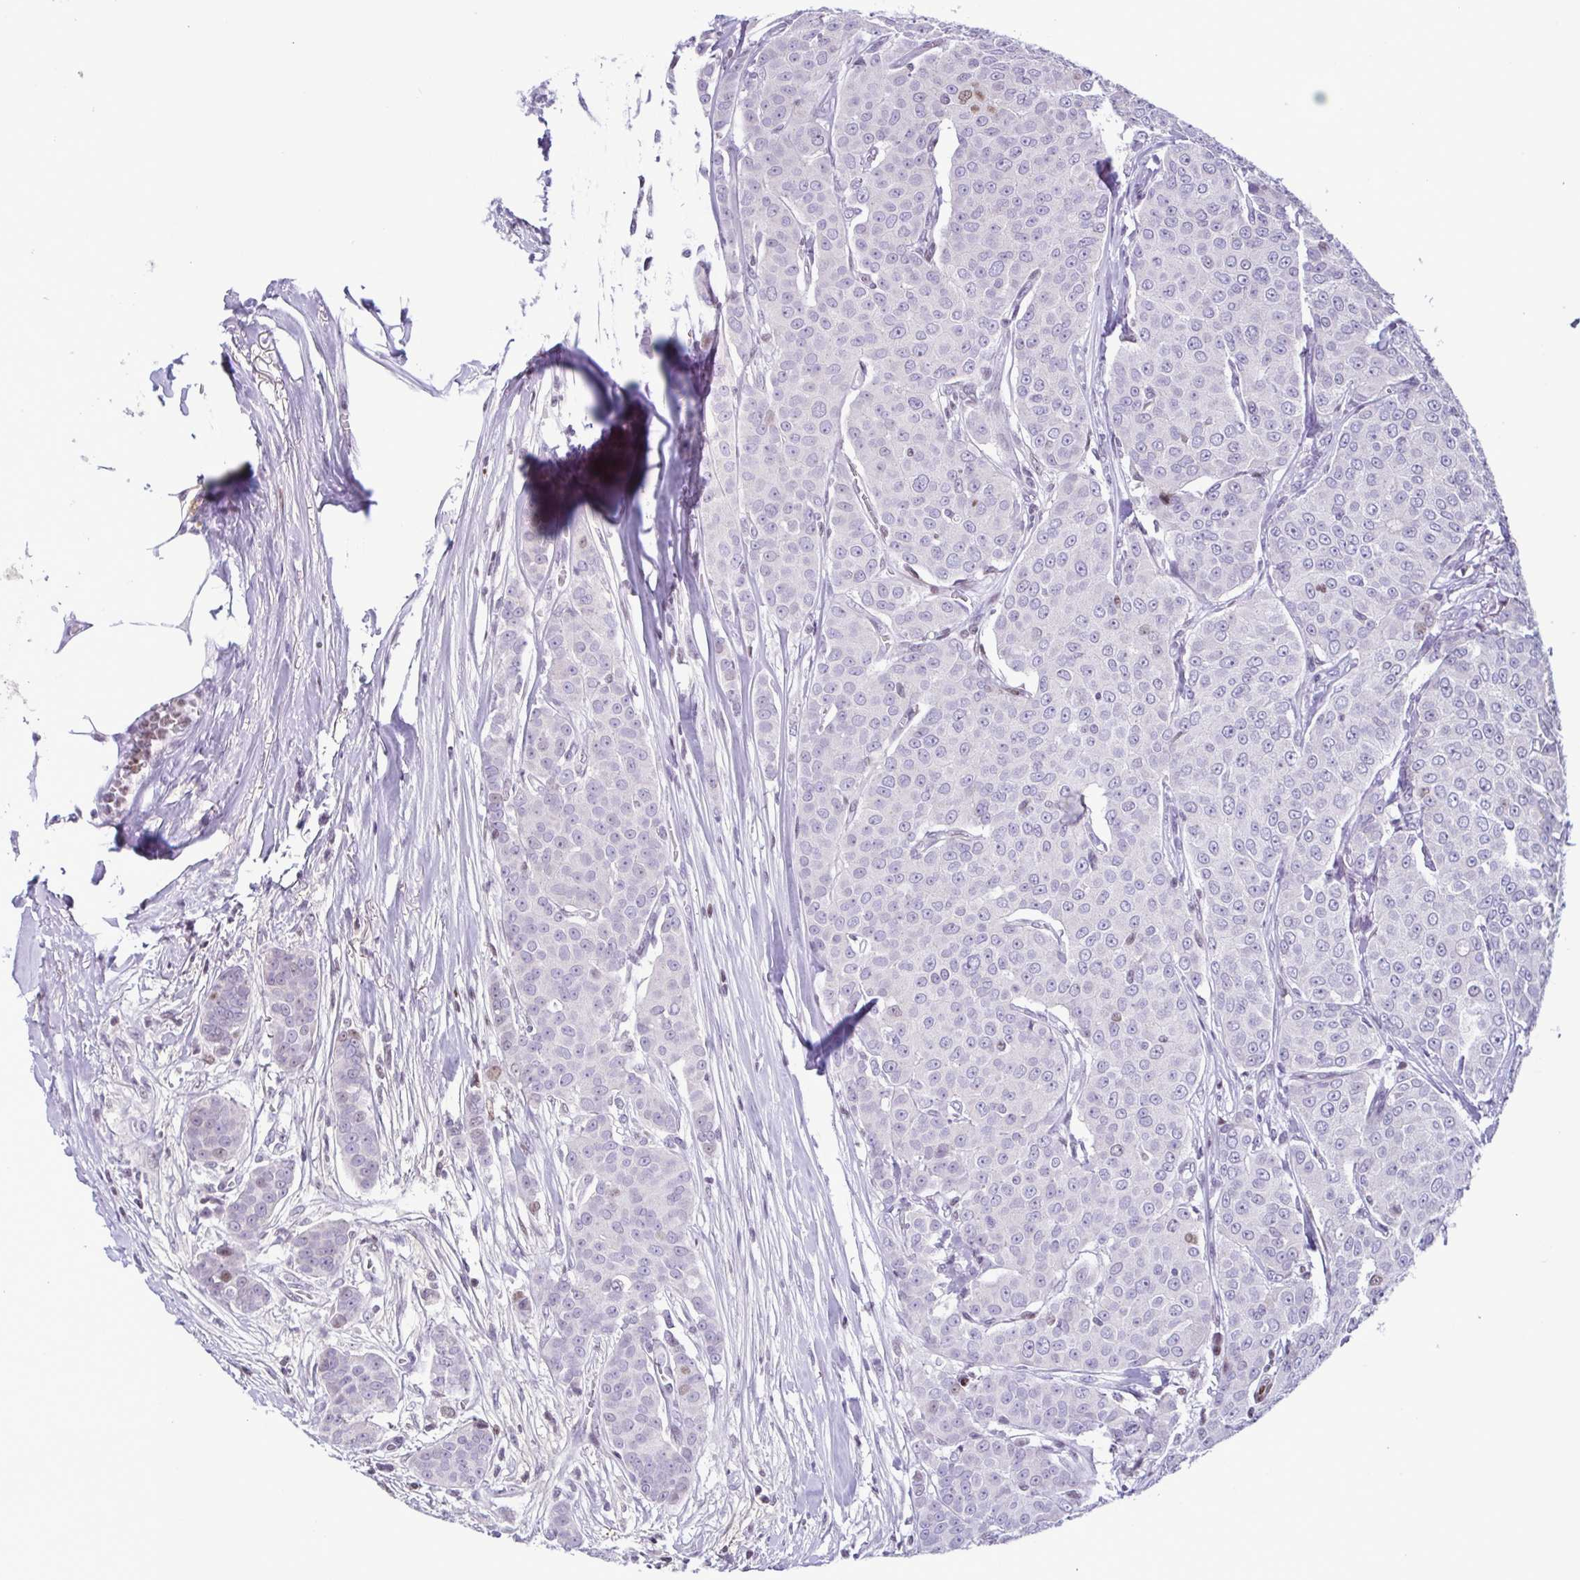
{"staining": {"intensity": "negative", "quantity": "none", "location": "none"}, "tissue": "breast cancer", "cell_type": "Tumor cells", "image_type": "cancer", "snomed": [{"axis": "morphology", "description": "Duct carcinoma"}, {"axis": "topography", "description": "Breast"}], "caption": "A high-resolution histopathology image shows immunohistochemistry (IHC) staining of breast infiltrating ductal carcinoma, which displays no significant positivity in tumor cells. The staining was performed using DAB to visualize the protein expression in brown, while the nuclei were stained in blue with hematoxylin (Magnification: 20x).", "gene": "IRF1", "patient": {"sex": "female", "age": 91}}